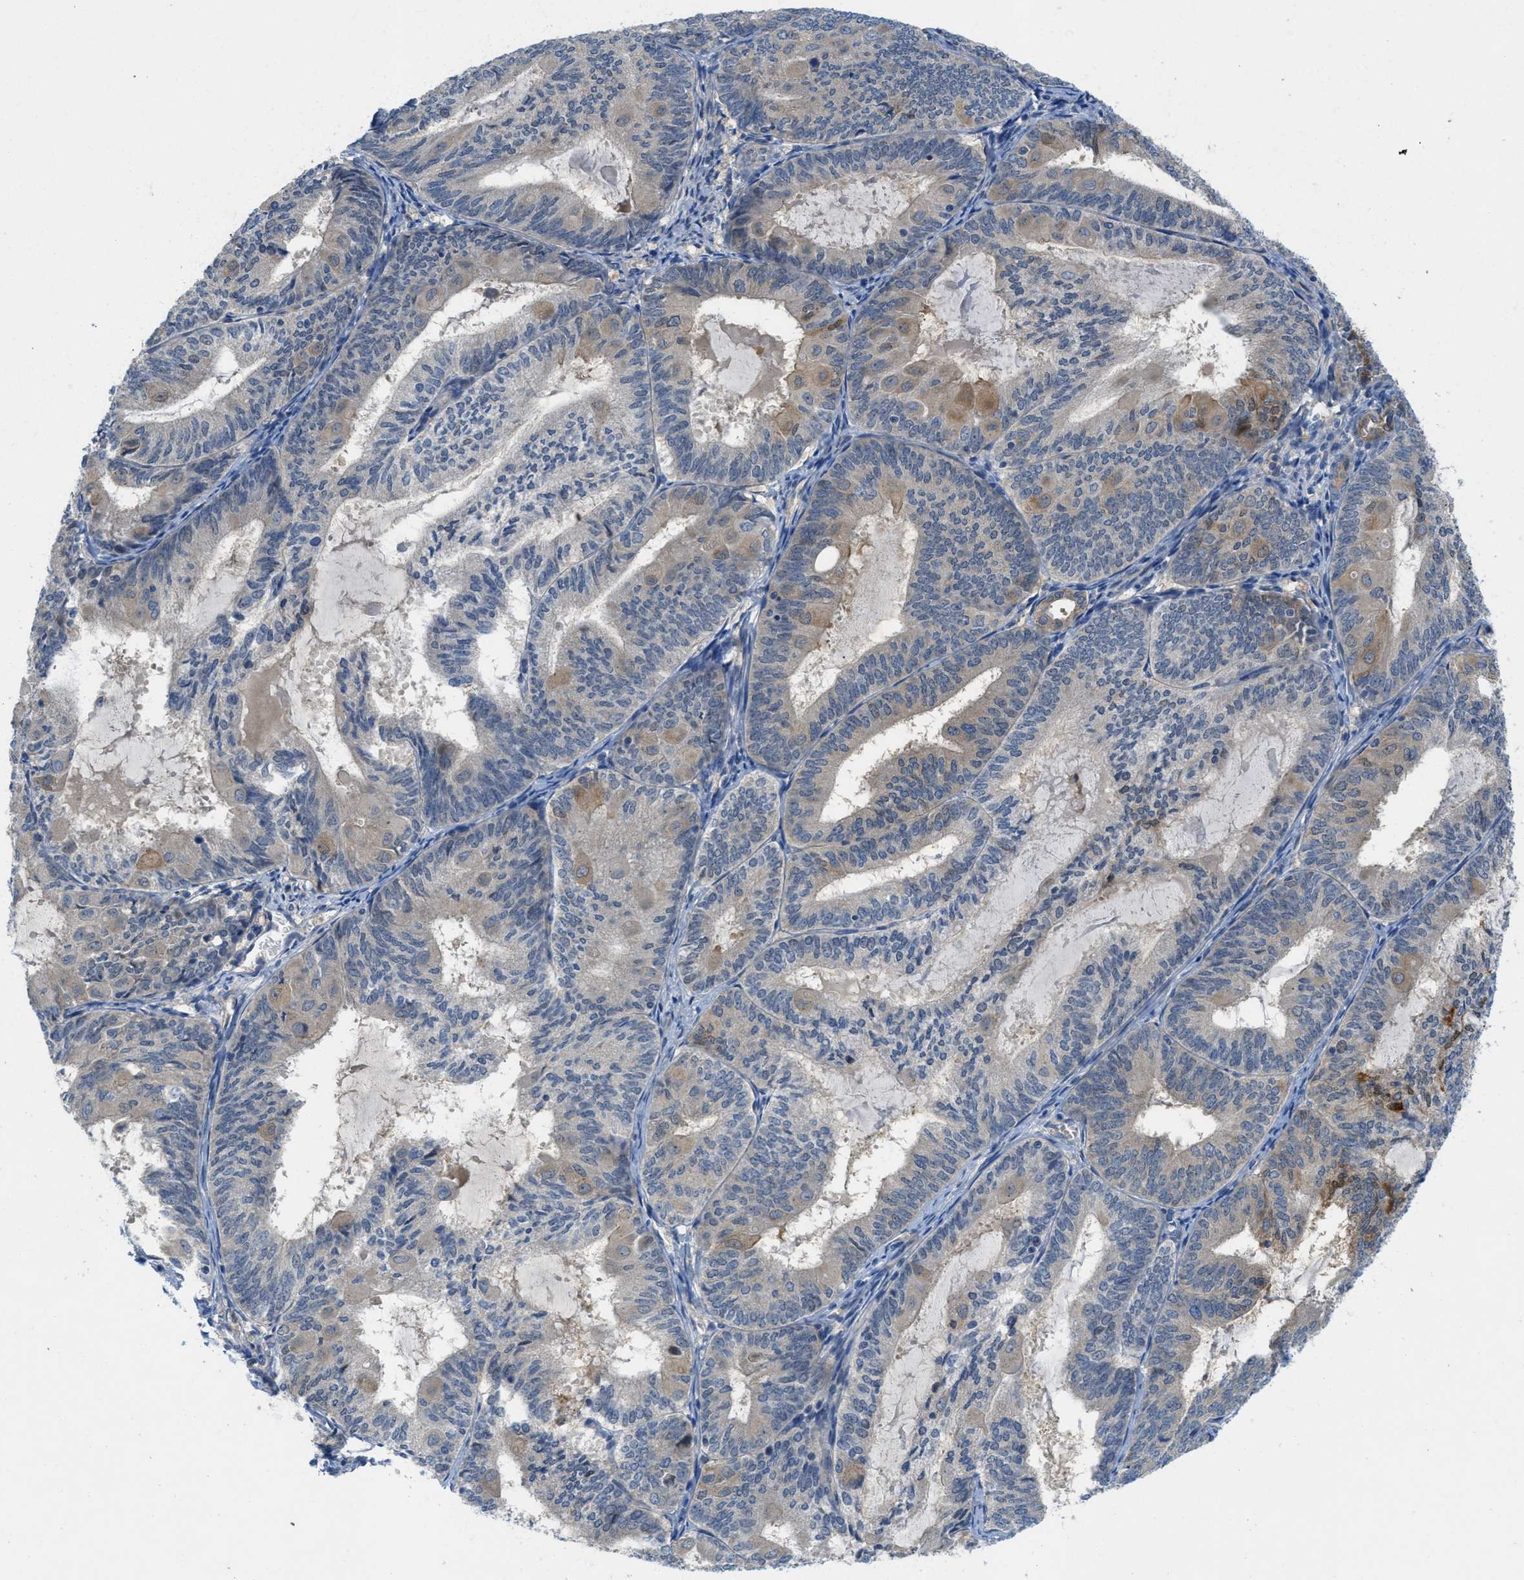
{"staining": {"intensity": "weak", "quantity": "<25%", "location": "cytoplasmic/membranous"}, "tissue": "endometrial cancer", "cell_type": "Tumor cells", "image_type": "cancer", "snomed": [{"axis": "morphology", "description": "Adenocarcinoma, NOS"}, {"axis": "topography", "description": "Endometrium"}], "caption": "This is an IHC micrograph of endometrial cancer (adenocarcinoma). There is no positivity in tumor cells.", "gene": "RIPK2", "patient": {"sex": "female", "age": 81}}